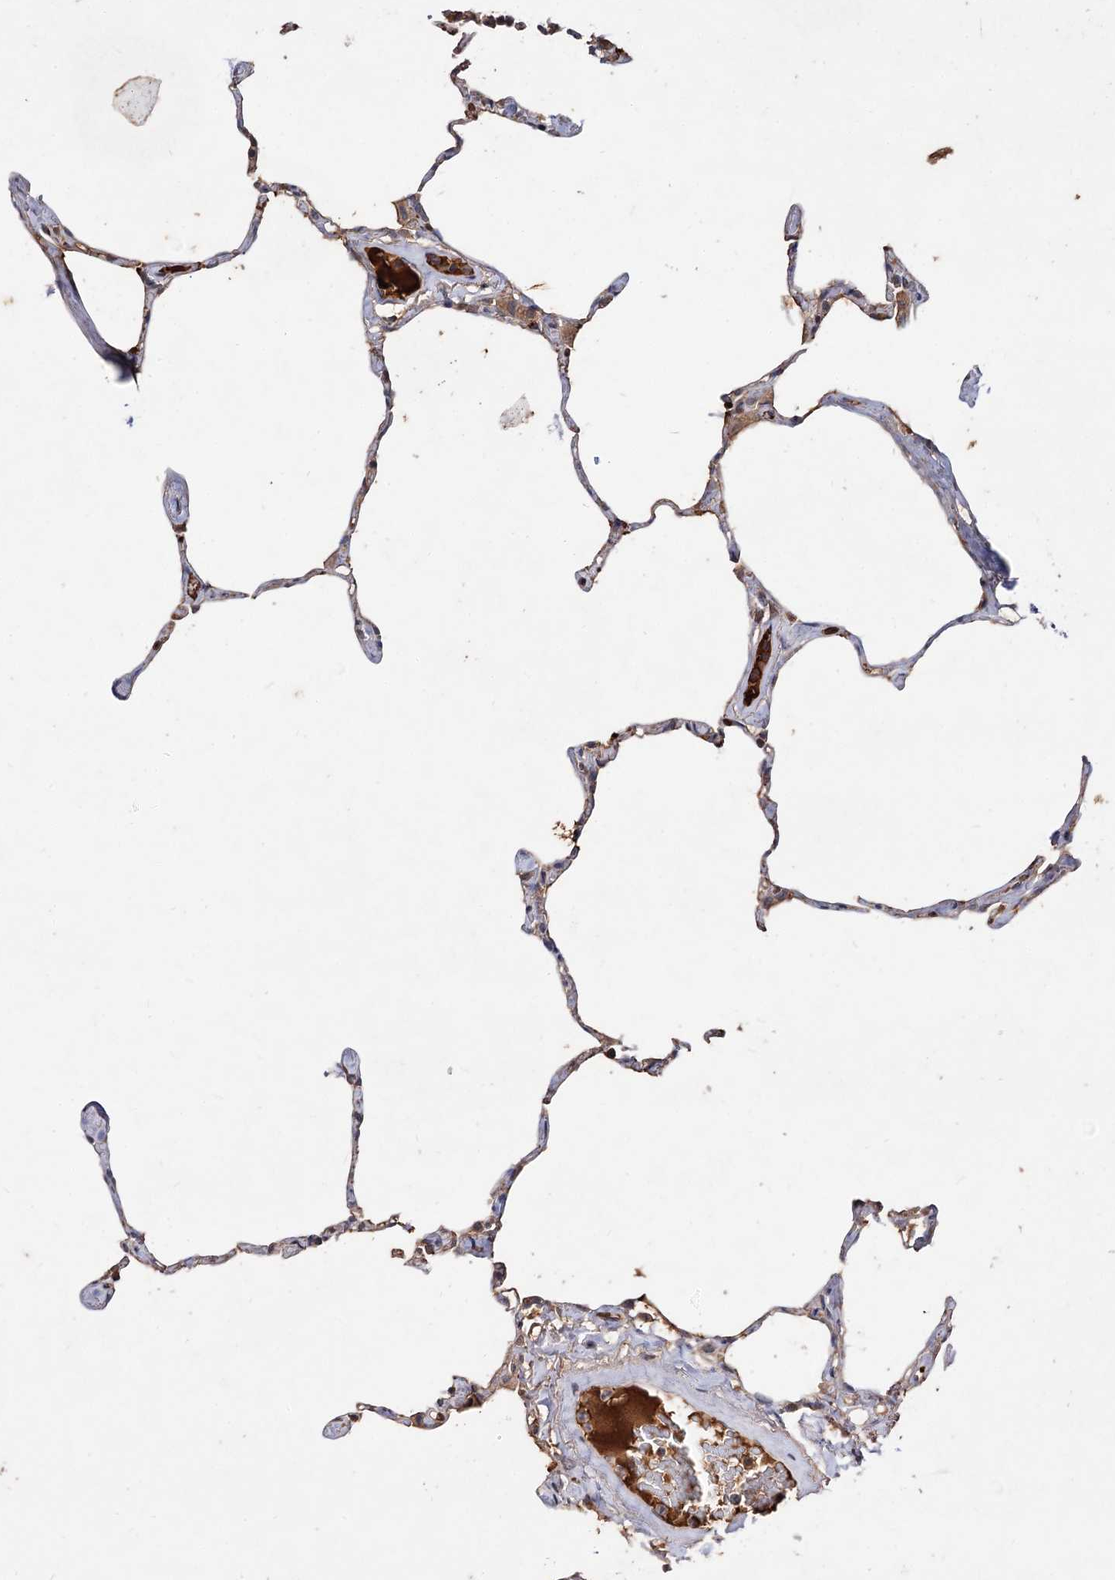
{"staining": {"intensity": "weak", "quantity": ">75%", "location": "cytoplasmic/membranous"}, "tissue": "lung", "cell_type": "Alveolar cells", "image_type": "normal", "snomed": [{"axis": "morphology", "description": "Normal tissue, NOS"}, {"axis": "topography", "description": "Lung"}], "caption": "Normal lung displays weak cytoplasmic/membranous positivity in about >75% of alveolar cells.", "gene": "ARFIP2", "patient": {"sex": "male", "age": 65}}